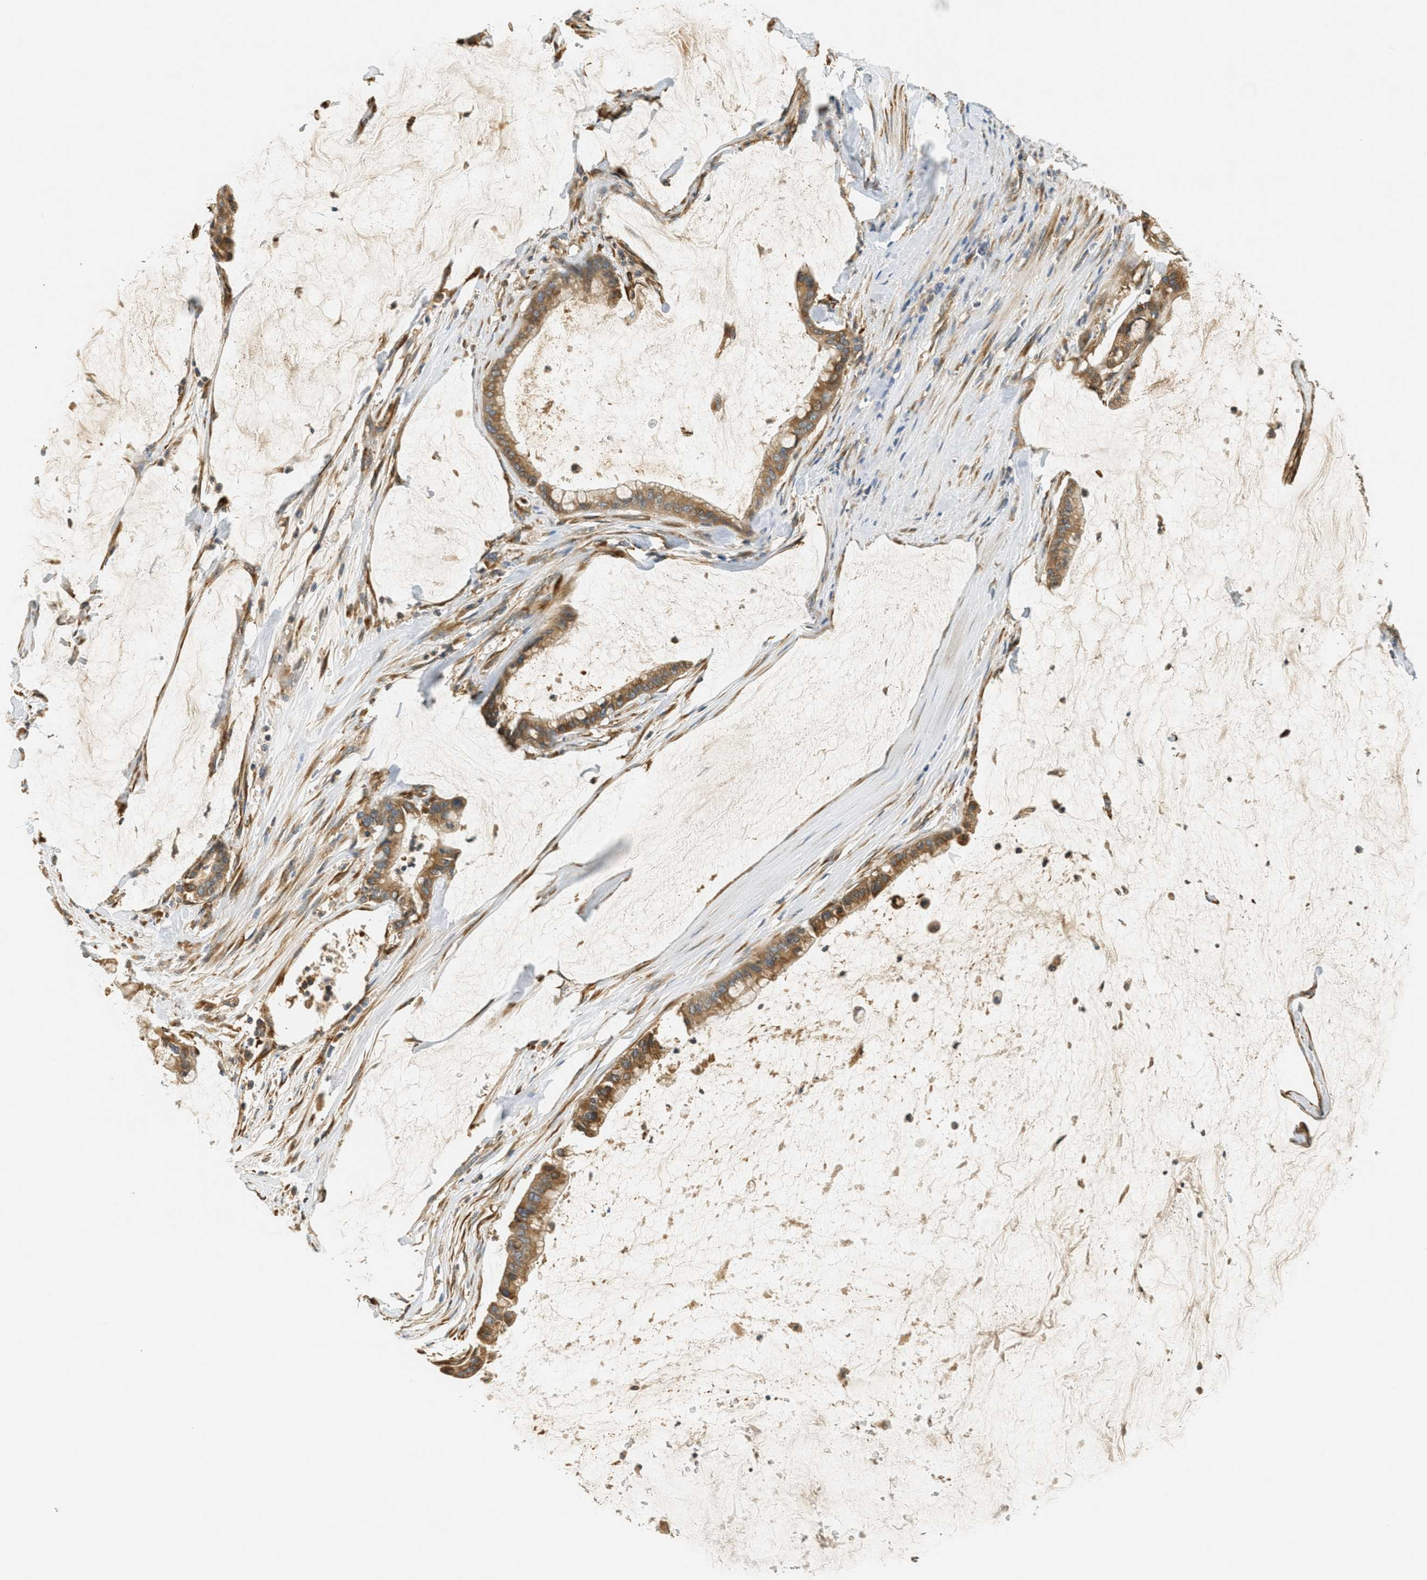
{"staining": {"intensity": "moderate", "quantity": ">75%", "location": "cytoplasmic/membranous"}, "tissue": "pancreatic cancer", "cell_type": "Tumor cells", "image_type": "cancer", "snomed": [{"axis": "morphology", "description": "Adenocarcinoma, NOS"}, {"axis": "topography", "description": "Pancreas"}], "caption": "About >75% of tumor cells in human pancreatic cancer (adenocarcinoma) reveal moderate cytoplasmic/membranous protein positivity as visualized by brown immunohistochemical staining.", "gene": "PDK1", "patient": {"sex": "male", "age": 41}}